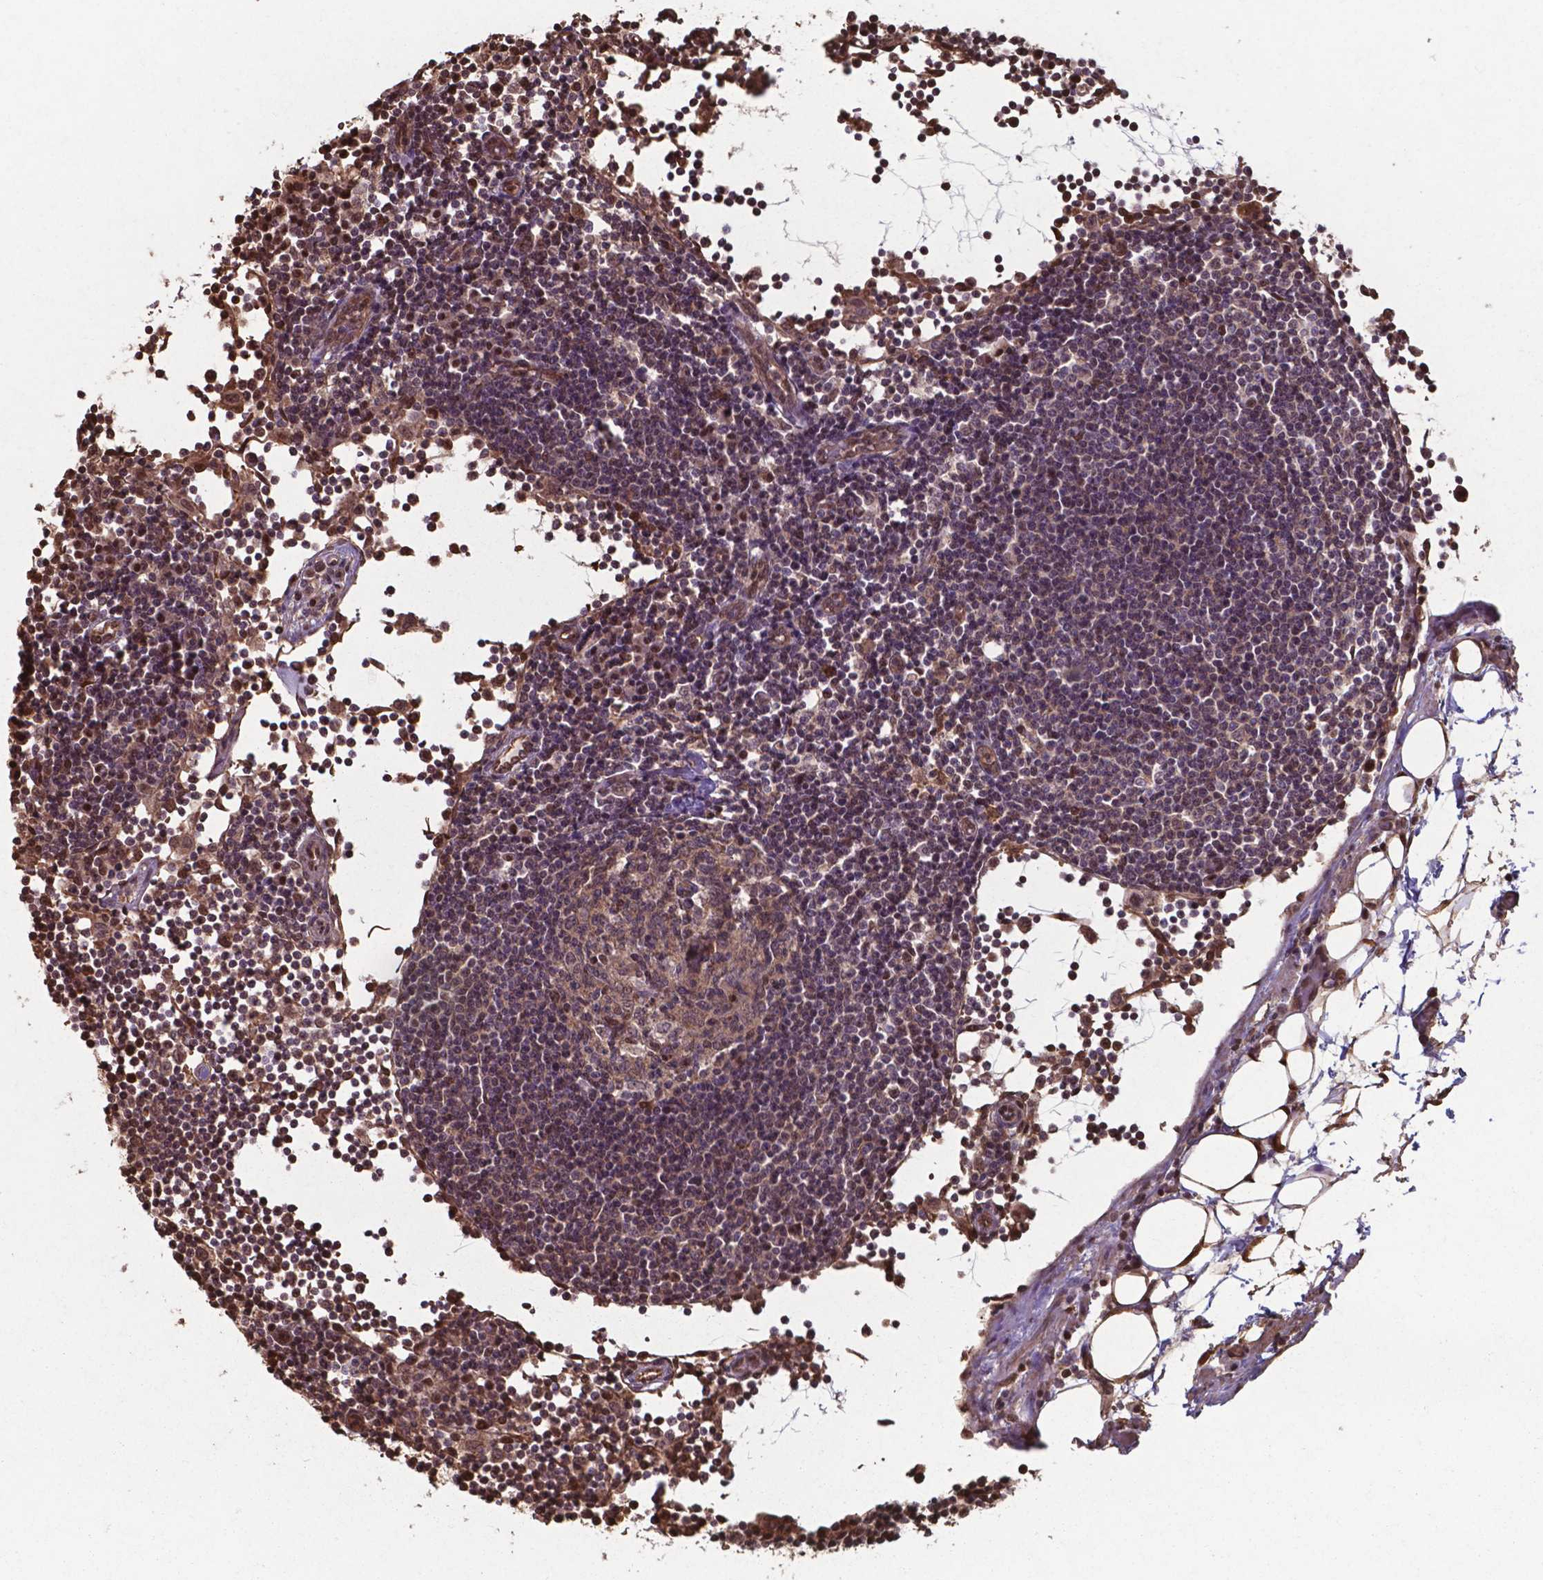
{"staining": {"intensity": "moderate", "quantity": ">75%", "location": "cytoplasmic/membranous,nuclear"}, "tissue": "lymph node", "cell_type": "Germinal center cells", "image_type": "normal", "snomed": [{"axis": "morphology", "description": "Normal tissue, NOS"}, {"axis": "topography", "description": "Lymph node"}], "caption": "Germinal center cells demonstrate medium levels of moderate cytoplasmic/membranous,nuclear positivity in about >75% of cells in normal lymph node.", "gene": "CHP2", "patient": {"sex": "female", "age": 72}}